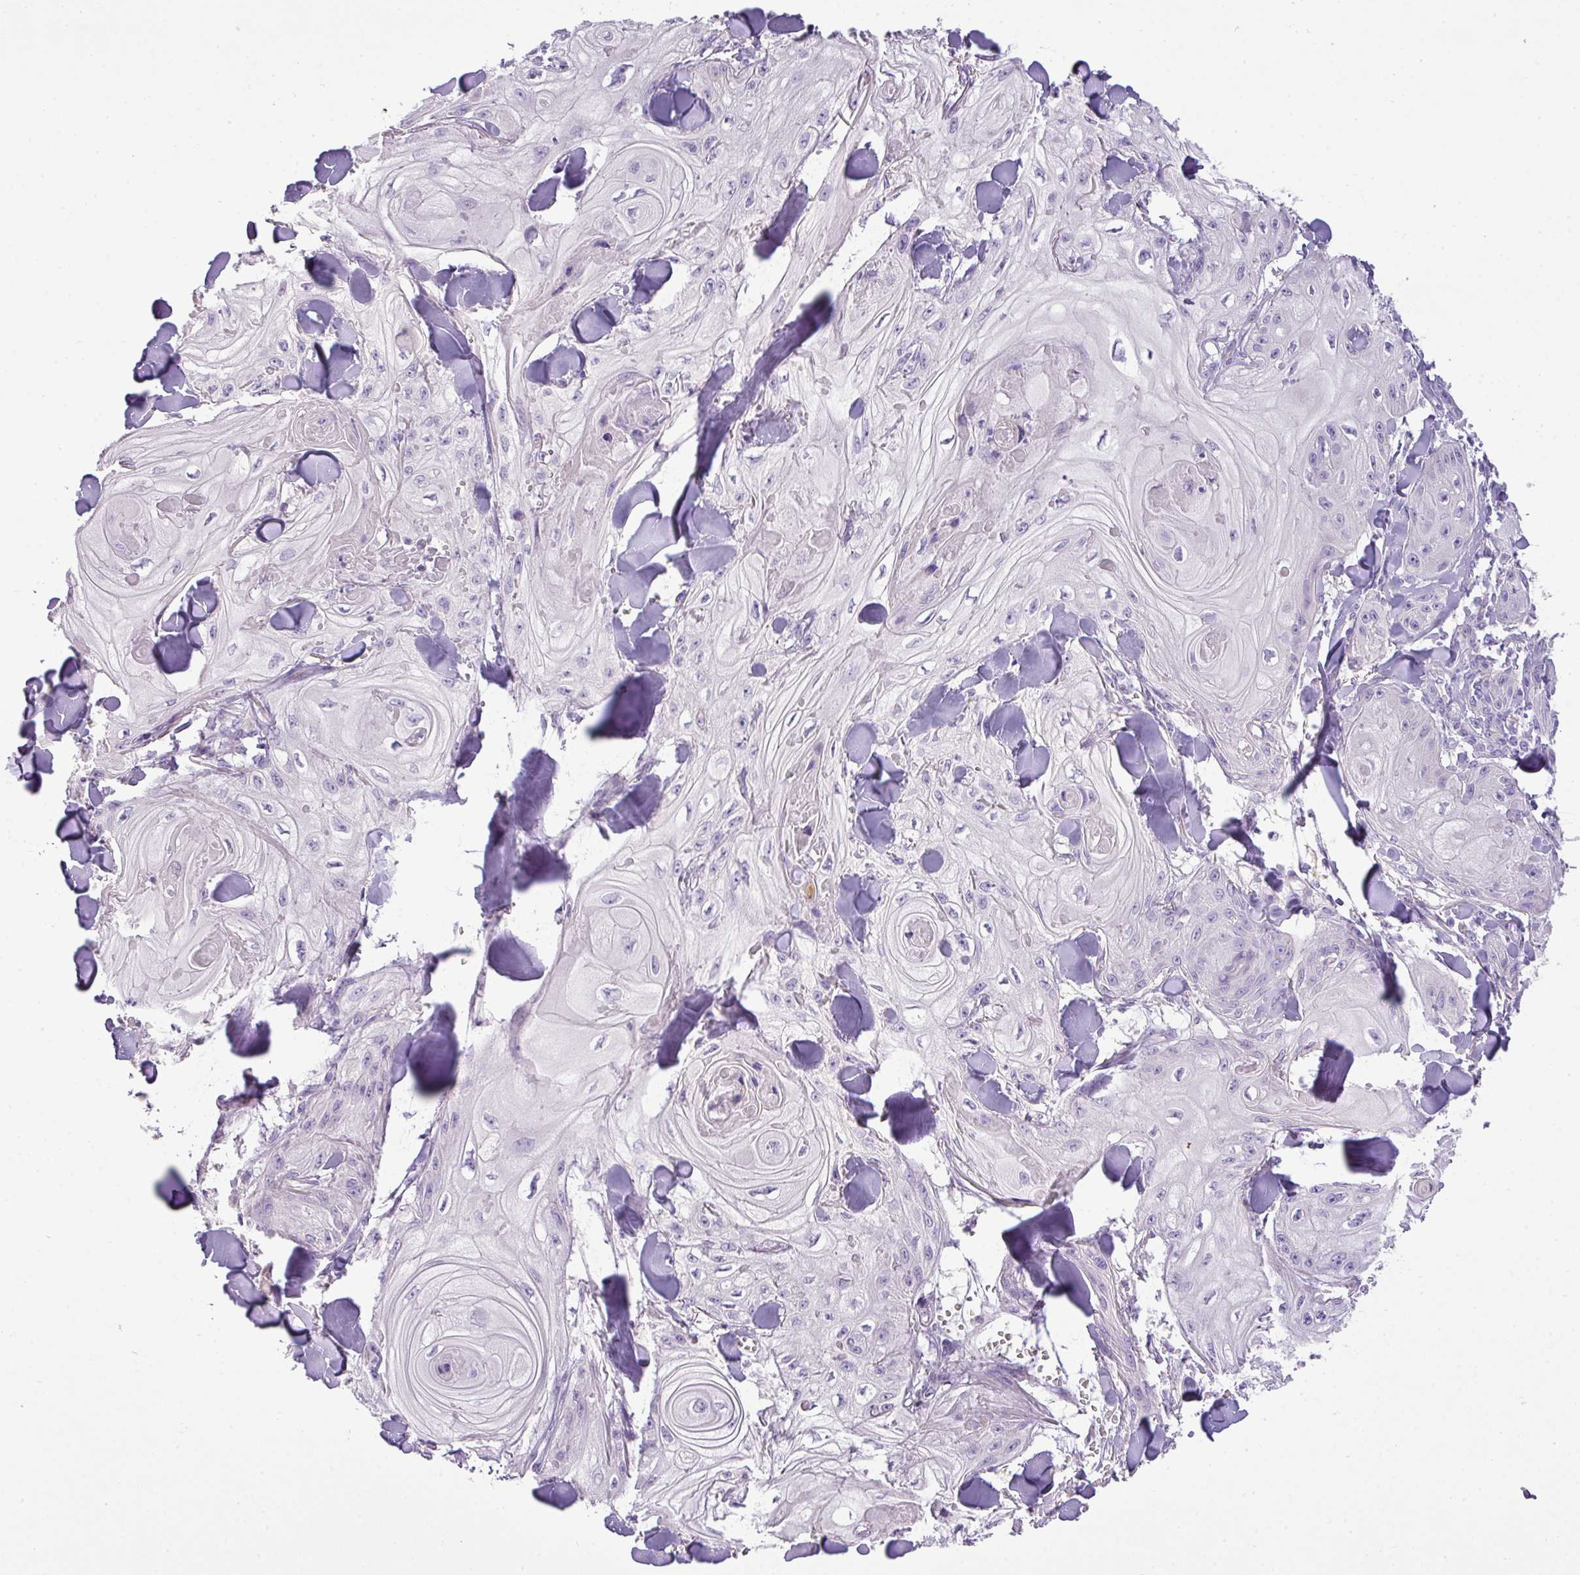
{"staining": {"intensity": "negative", "quantity": "none", "location": "none"}, "tissue": "skin cancer", "cell_type": "Tumor cells", "image_type": "cancer", "snomed": [{"axis": "morphology", "description": "Squamous cell carcinoma, NOS"}, {"axis": "topography", "description": "Skin"}], "caption": "Skin cancer was stained to show a protein in brown. There is no significant expression in tumor cells.", "gene": "ENSG00000273748", "patient": {"sex": "male", "age": 74}}